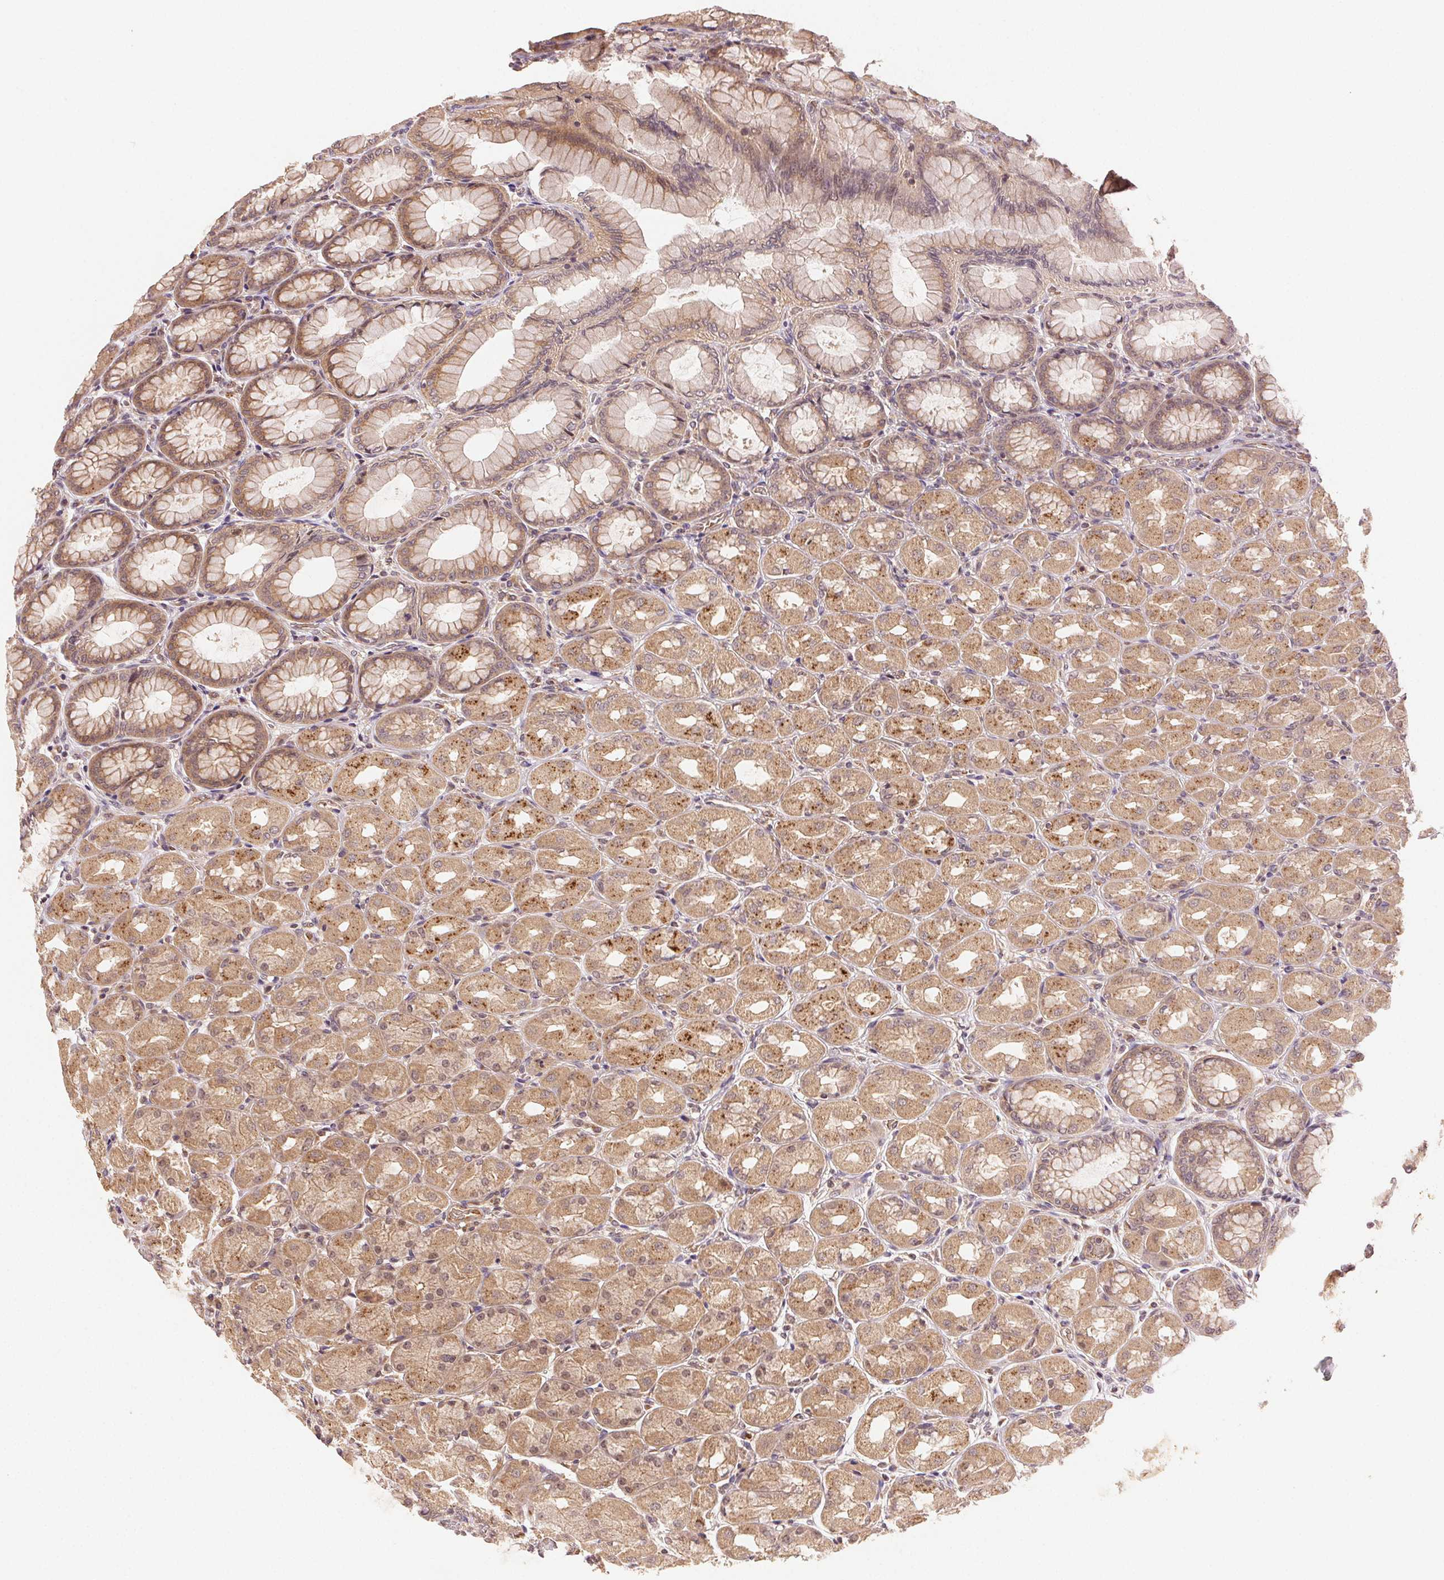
{"staining": {"intensity": "moderate", "quantity": ">75%", "location": "cytoplasmic/membranous"}, "tissue": "stomach", "cell_type": "Glandular cells", "image_type": "normal", "snomed": [{"axis": "morphology", "description": "Normal tissue, NOS"}, {"axis": "topography", "description": "Stomach, upper"}], "caption": "Immunohistochemical staining of normal human stomach exhibits medium levels of moderate cytoplasmic/membranous positivity in about >75% of glandular cells.", "gene": "KLHL15", "patient": {"sex": "female", "age": 56}}